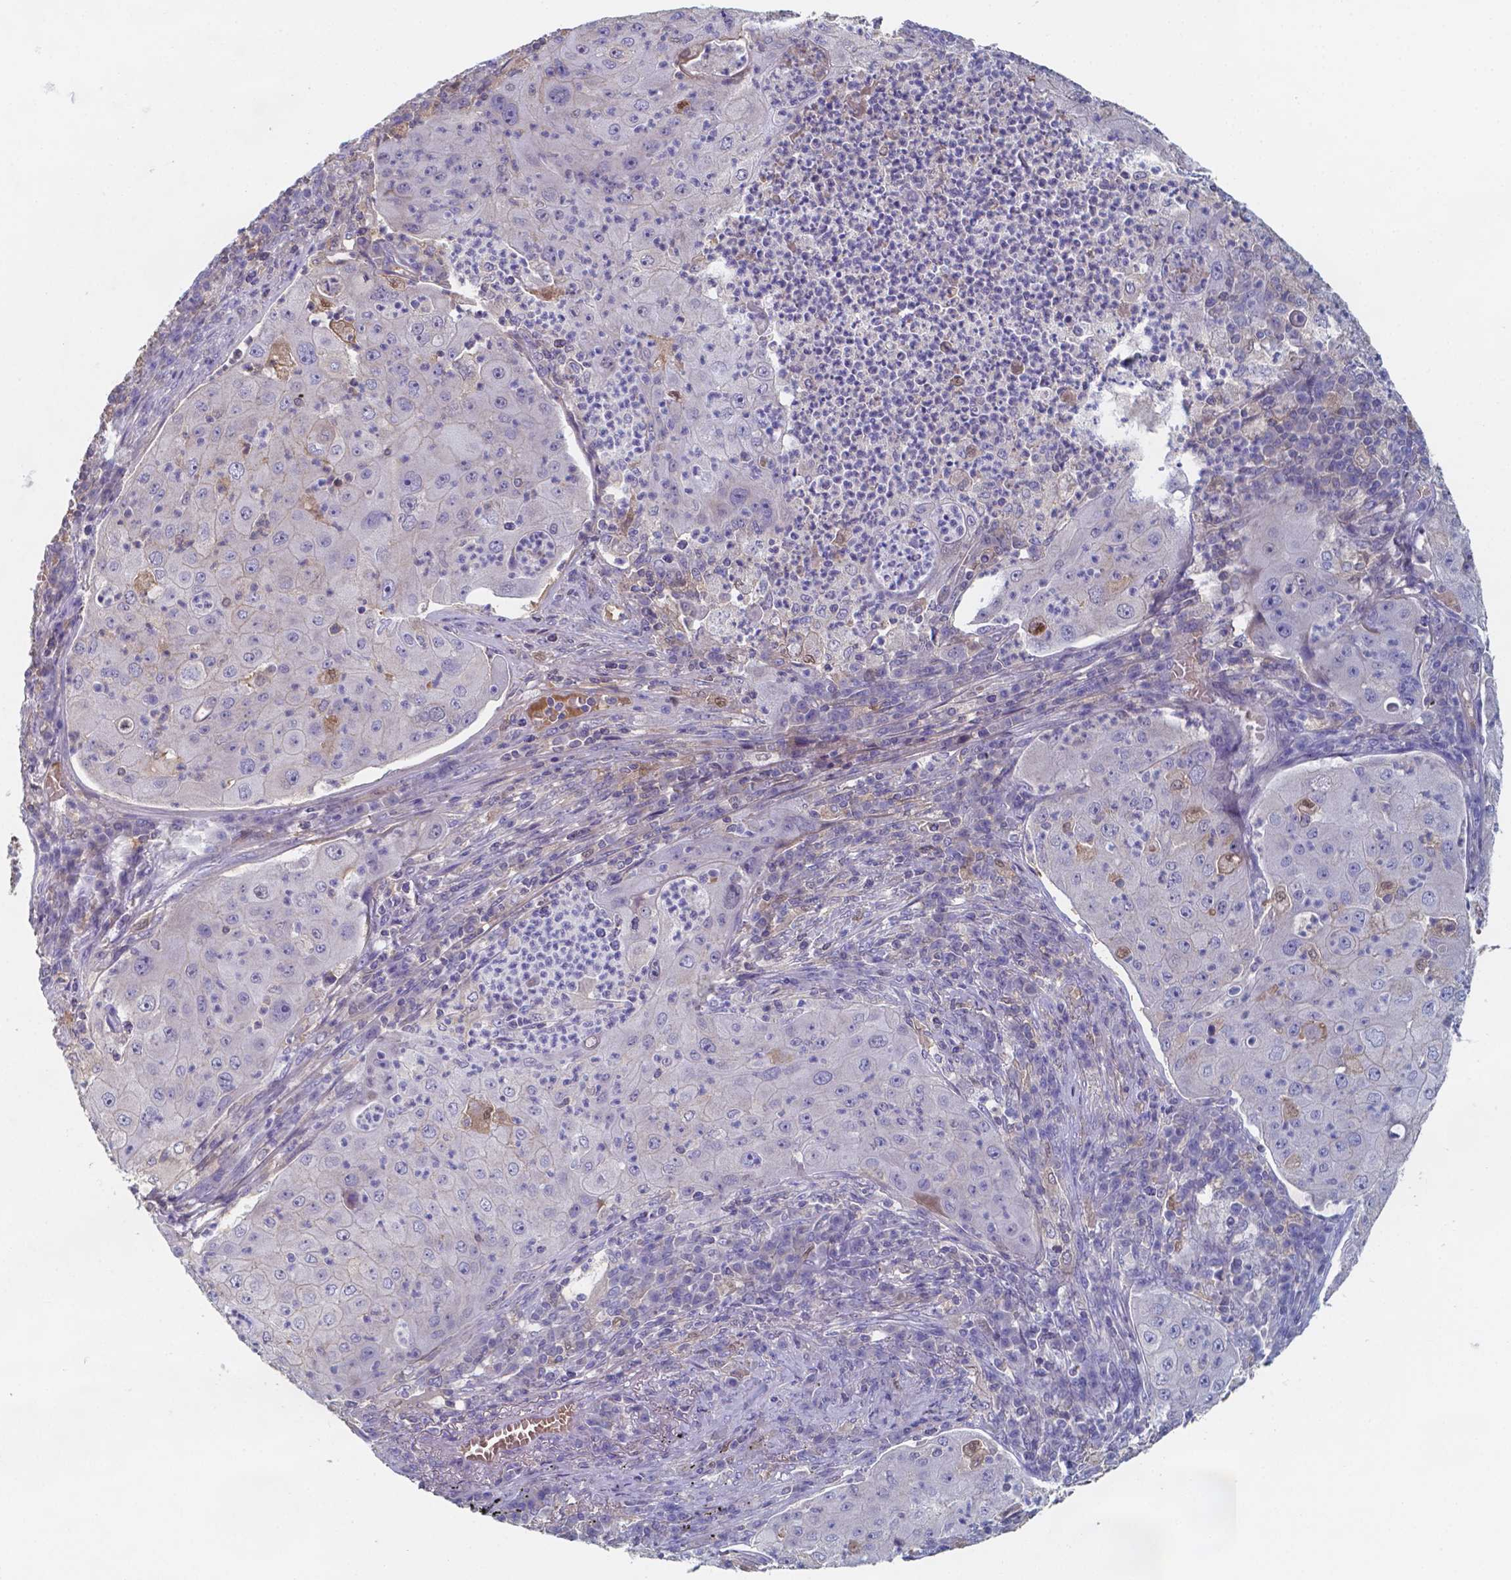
{"staining": {"intensity": "negative", "quantity": "none", "location": "none"}, "tissue": "lung cancer", "cell_type": "Tumor cells", "image_type": "cancer", "snomed": [{"axis": "morphology", "description": "Squamous cell carcinoma, NOS"}, {"axis": "topography", "description": "Lung"}], "caption": "High magnification brightfield microscopy of lung cancer (squamous cell carcinoma) stained with DAB (3,3'-diaminobenzidine) (brown) and counterstained with hematoxylin (blue): tumor cells show no significant staining. (Stains: DAB (3,3'-diaminobenzidine) immunohistochemistry with hematoxylin counter stain, Microscopy: brightfield microscopy at high magnification).", "gene": "BTBD17", "patient": {"sex": "female", "age": 59}}